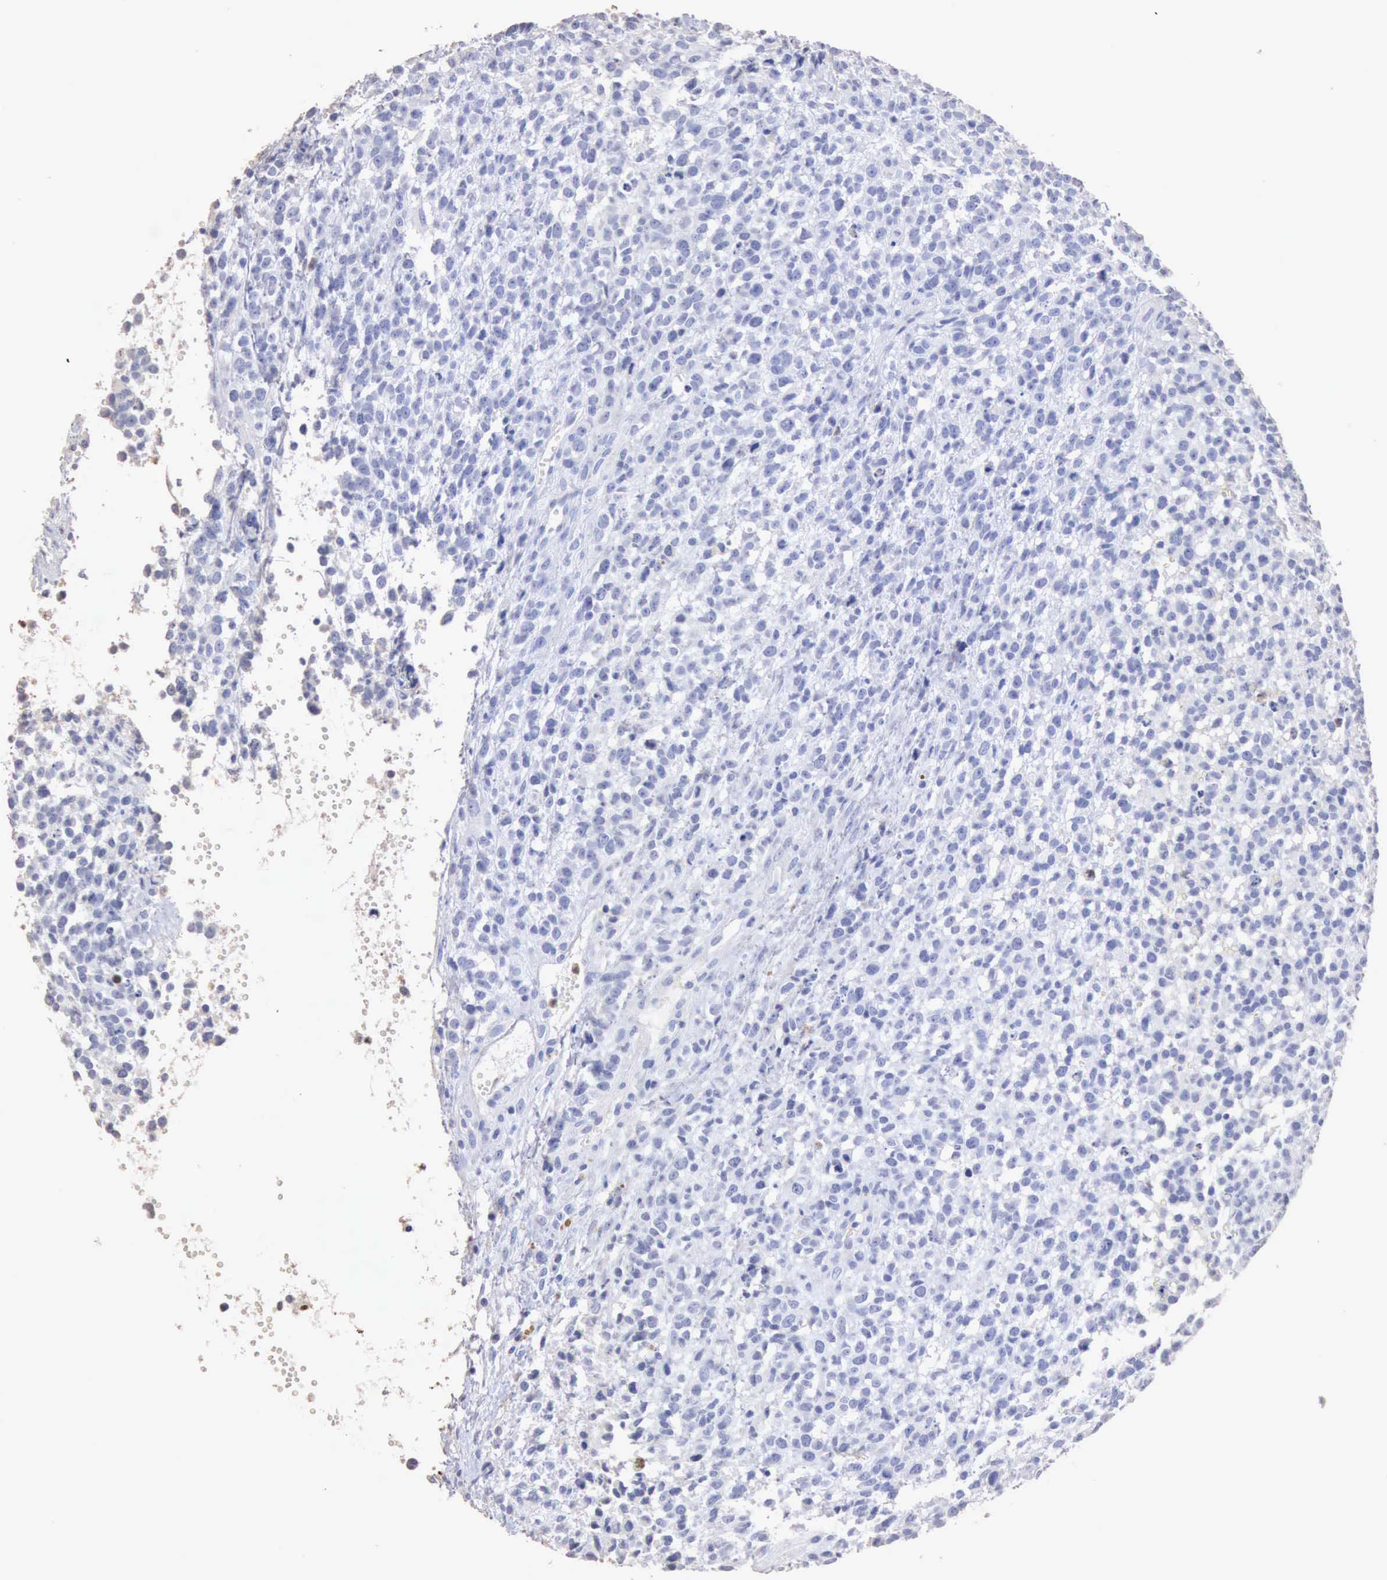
{"staining": {"intensity": "negative", "quantity": "none", "location": "none"}, "tissue": "glioma", "cell_type": "Tumor cells", "image_type": "cancer", "snomed": [{"axis": "morphology", "description": "Glioma, malignant, High grade"}, {"axis": "topography", "description": "Brain"}], "caption": "Immunohistochemical staining of malignant glioma (high-grade) reveals no significant positivity in tumor cells.", "gene": "KRT6B", "patient": {"sex": "male", "age": 66}}